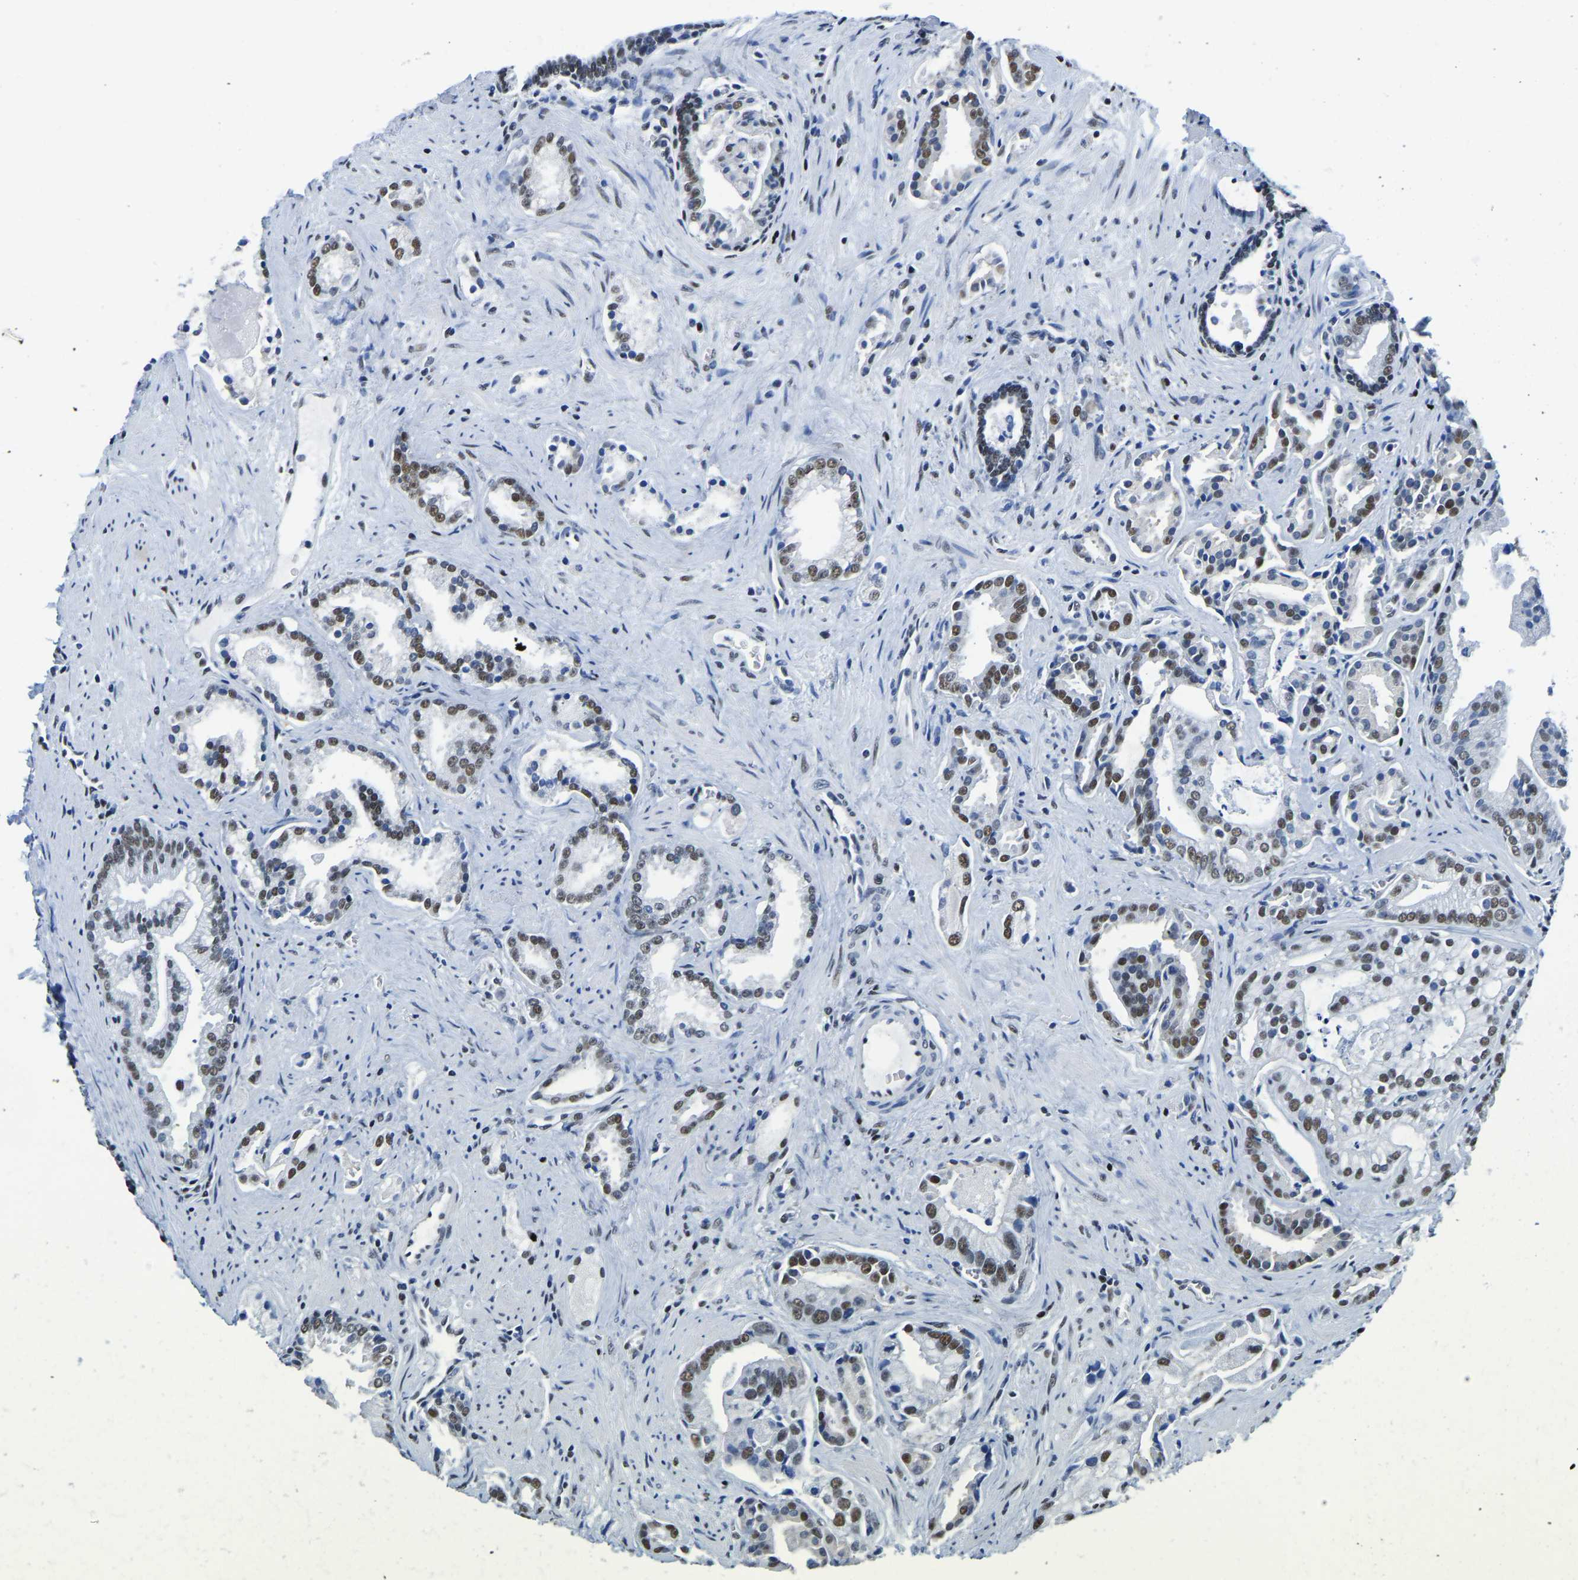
{"staining": {"intensity": "moderate", "quantity": ">75%", "location": "nuclear"}, "tissue": "prostate cancer", "cell_type": "Tumor cells", "image_type": "cancer", "snomed": [{"axis": "morphology", "description": "Adenocarcinoma, High grade"}, {"axis": "topography", "description": "Prostate"}], "caption": "Tumor cells reveal medium levels of moderate nuclear staining in approximately >75% of cells in human prostate high-grade adenocarcinoma.", "gene": "UBA1", "patient": {"sex": "male", "age": 67}}